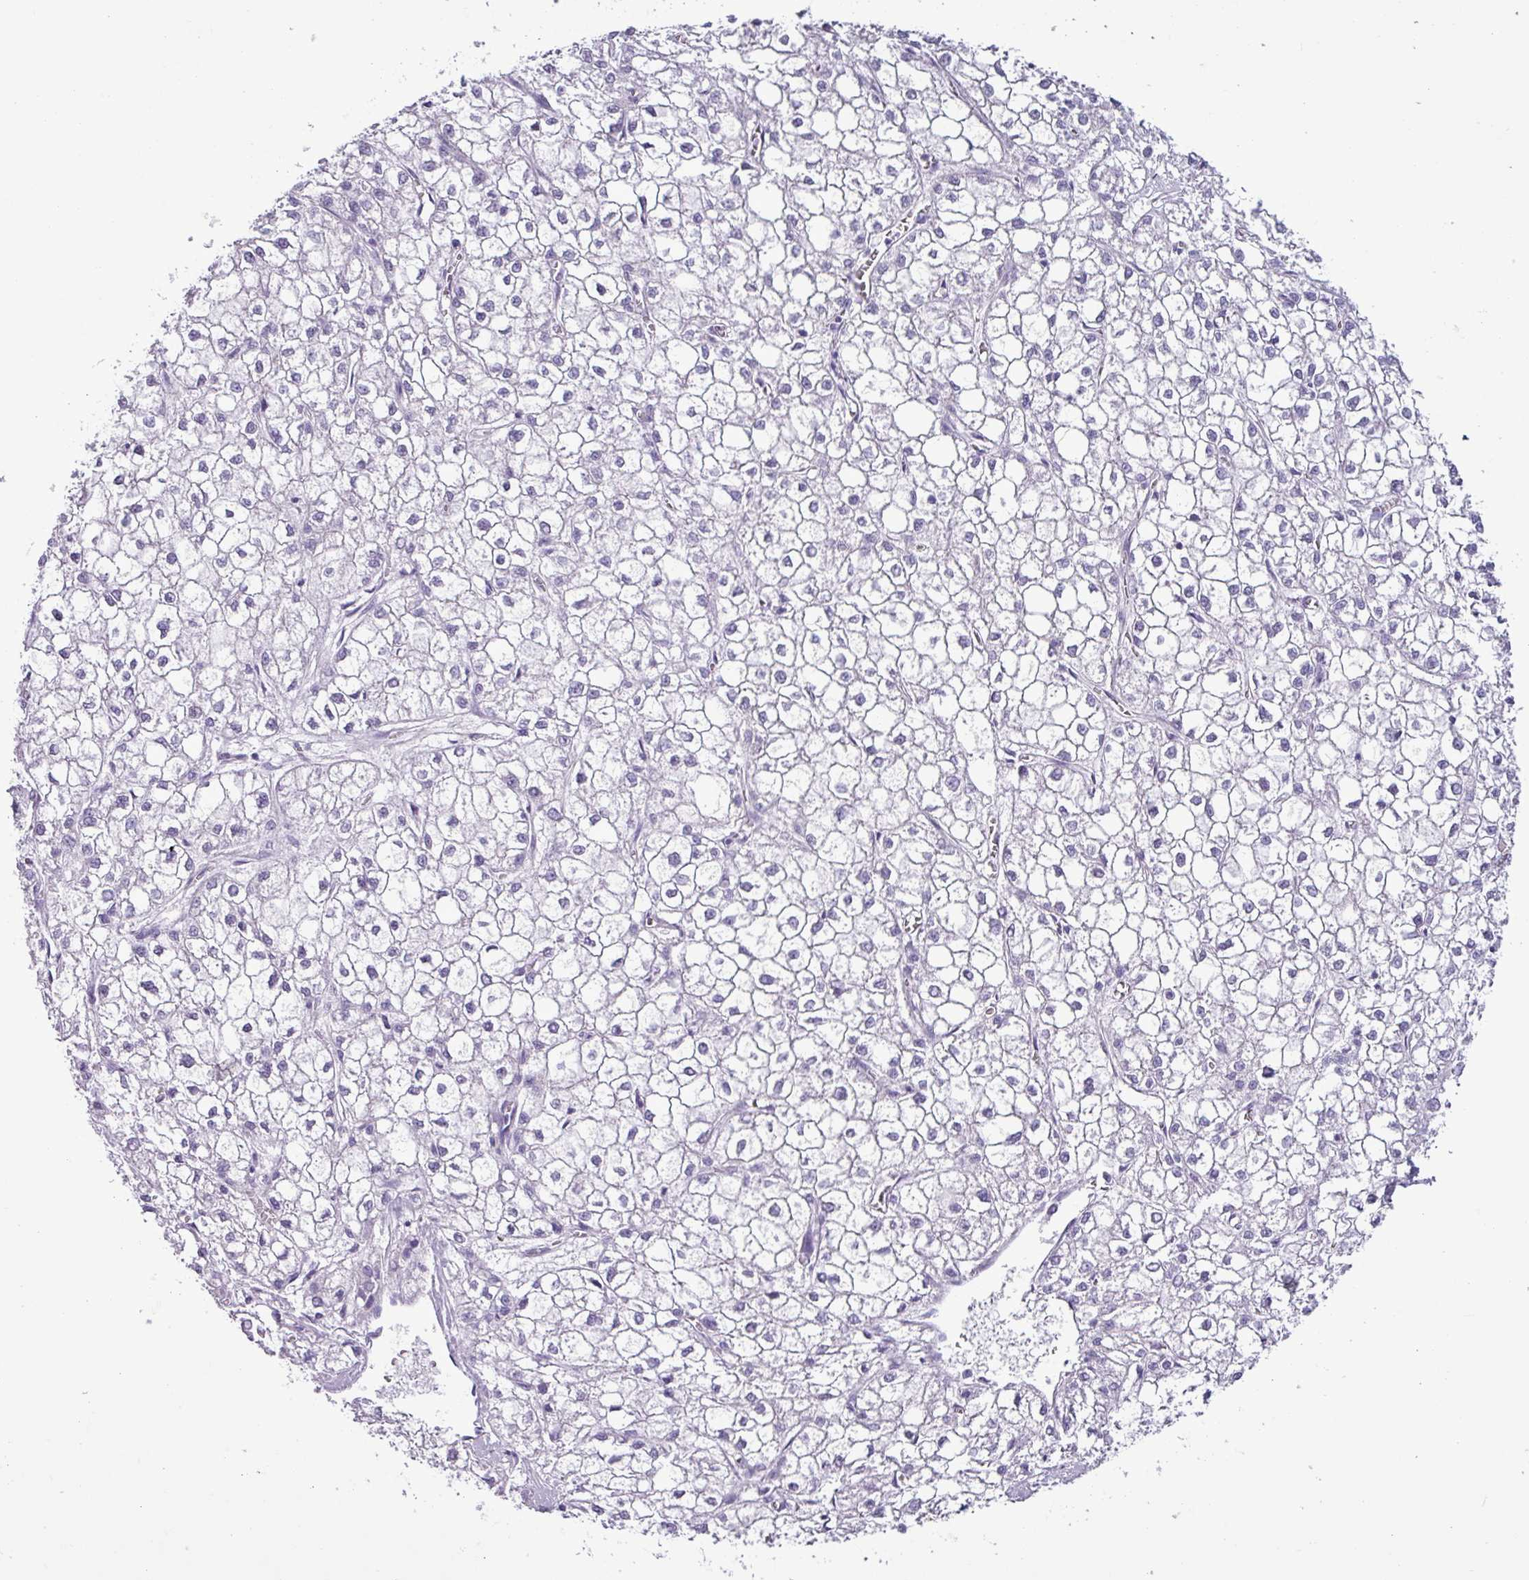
{"staining": {"intensity": "negative", "quantity": "none", "location": "none"}, "tissue": "liver cancer", "cell_type": "Tumor cells", "image_type": "cancer", "snomed": [{"axis": "morphology", "description": "Carcinoma, Hepatocellular, NOS"}, {"axis": "topography", "description": "Liver"}], "caption": "Tumor cells are negative for protein expression in human liver cancer (hepatocellular carcinoma).", "gene": "ALDH3A1", "patient": {"sex": "female", "age": 43}}